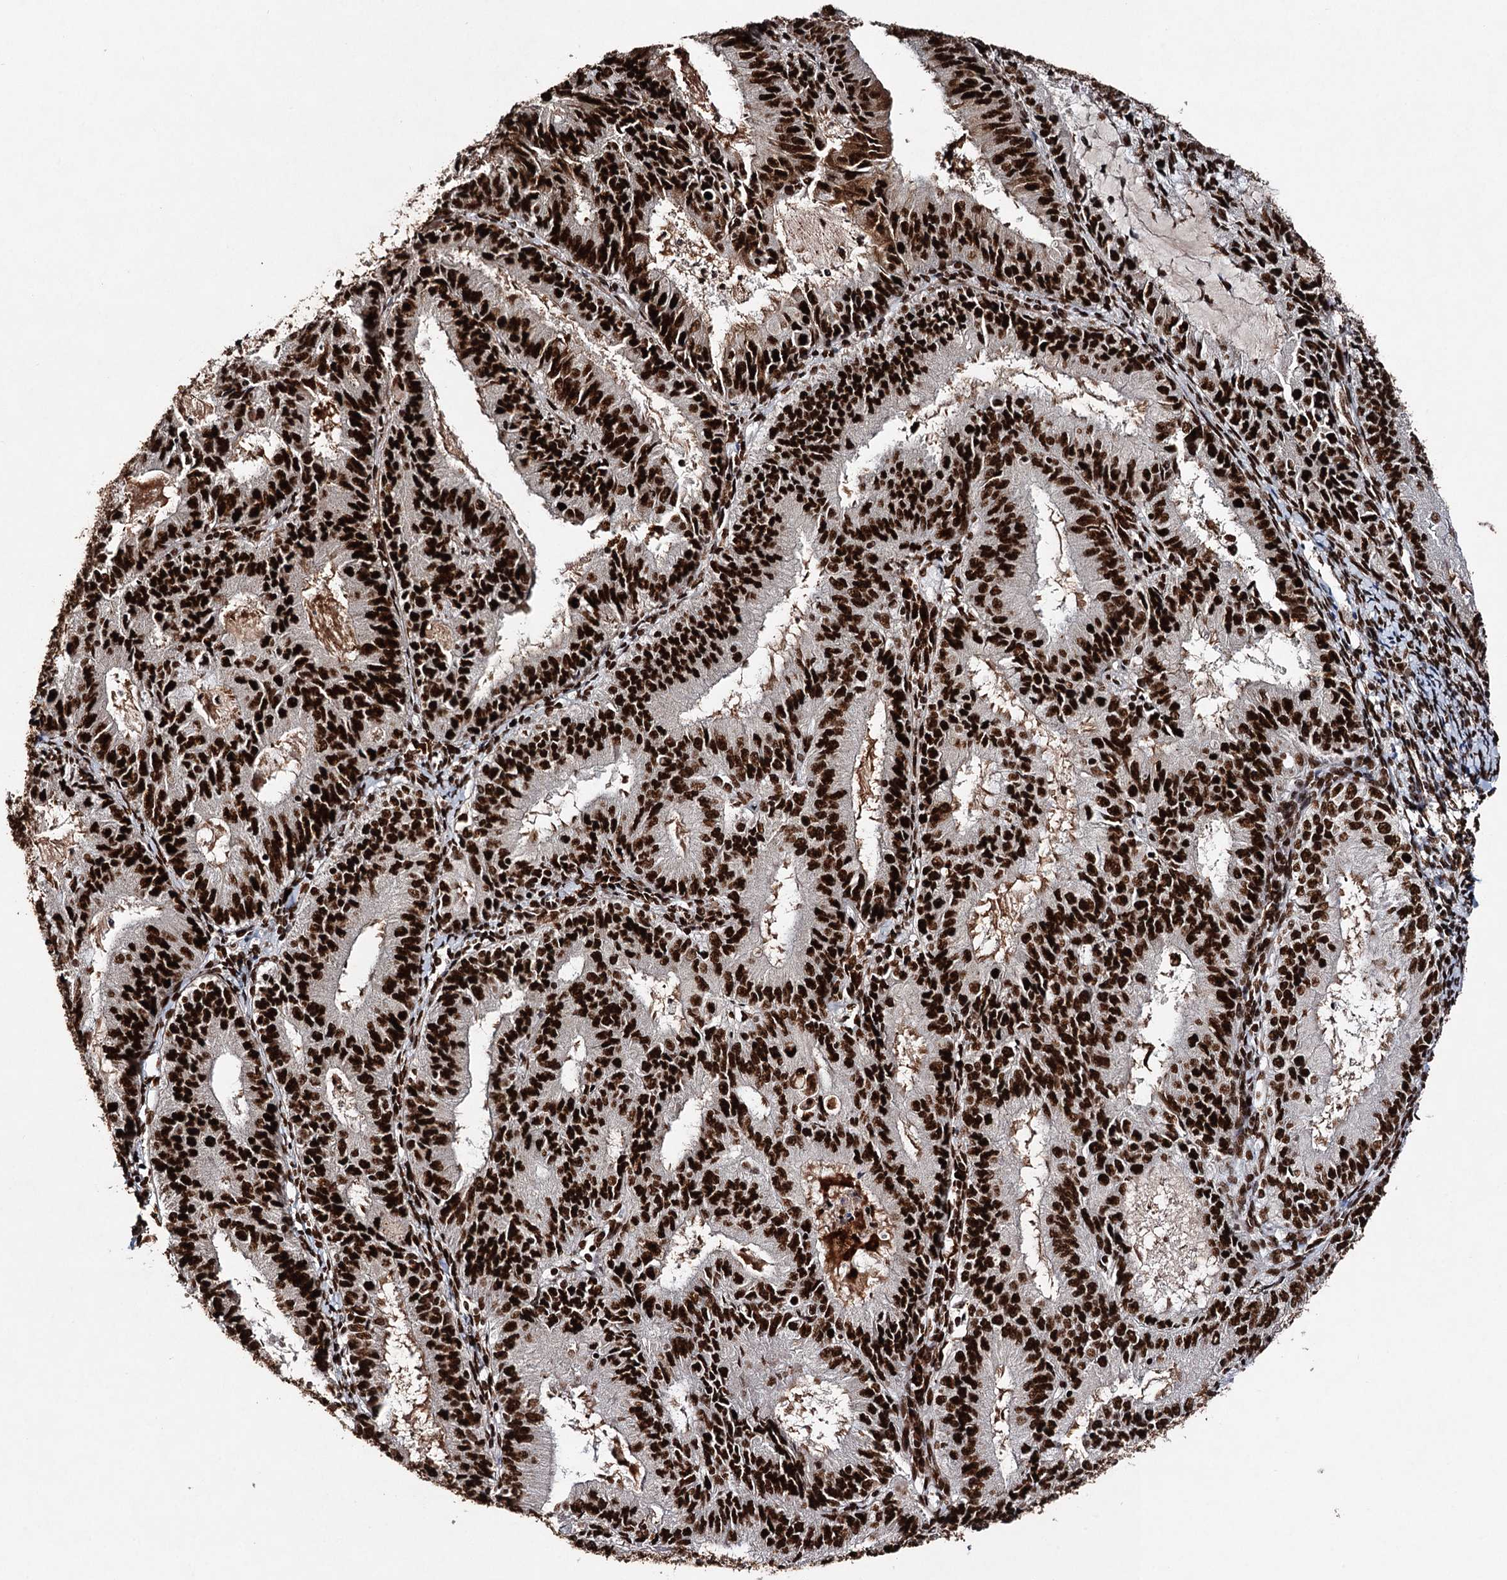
{"staining": {"intensity": "strong", "quantity": ">75%", "location": "nuclear"}, "tissue": "endometrial cancer", "cell_type": "Tumor cells", "image_type": "cancer", "snomed": [{"axis": "morphology", "description": "Adenocarcinoma, NOS"}, {"axis": "topography", "description": "Endometrium"}], "caption": "Immunohistochemical staining of endometrial cancer (adenocarcinoma) exhibits strong nuclear protein staining in about >75% of tumor cells. (Brightfield microscopy of DAB IHC at high magnification).", "gene": "MATR3", "patient": {"sex": "female", "age": 57}}